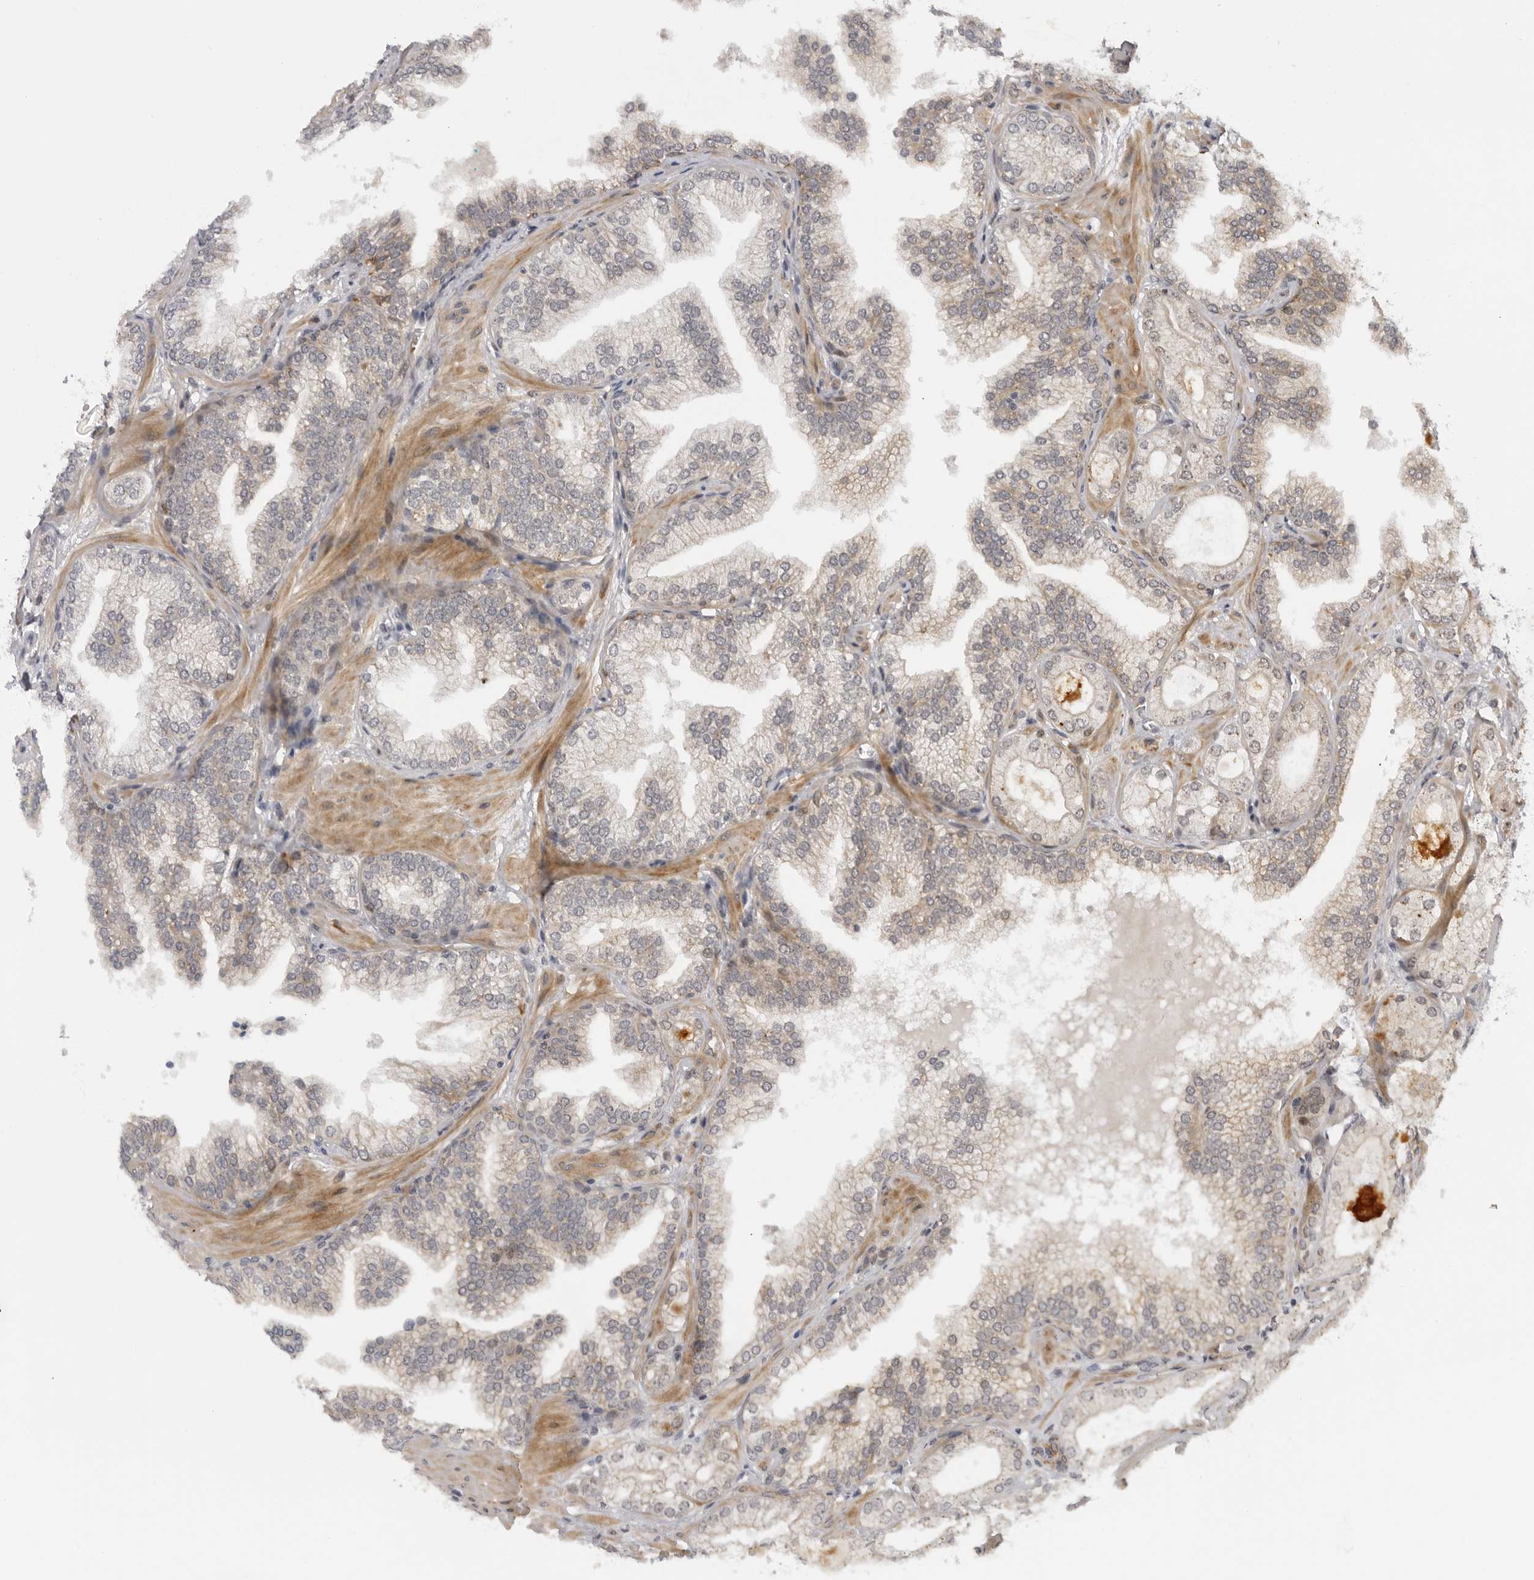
{"staining": {"intensity": "weak", "quantity": "25%-75%", "location": "nuclear"}, "tissue": "prostate cancer", "cell_type": "Tumor cells", "image_type": "cancer", "snomed": [{"axis": "morphology", "description": "Adenocarcinoma, High grade"}, {"axis": "topography", "description": "Prostate"}], "caption": "Tumor cells exhibit weak nuclear expression in about 25%-75% of cells in prostate cancer (high-grade adenocarcinoma).", "gene": "ALPK2", "patient": {"sex": "male", "age": 58}}